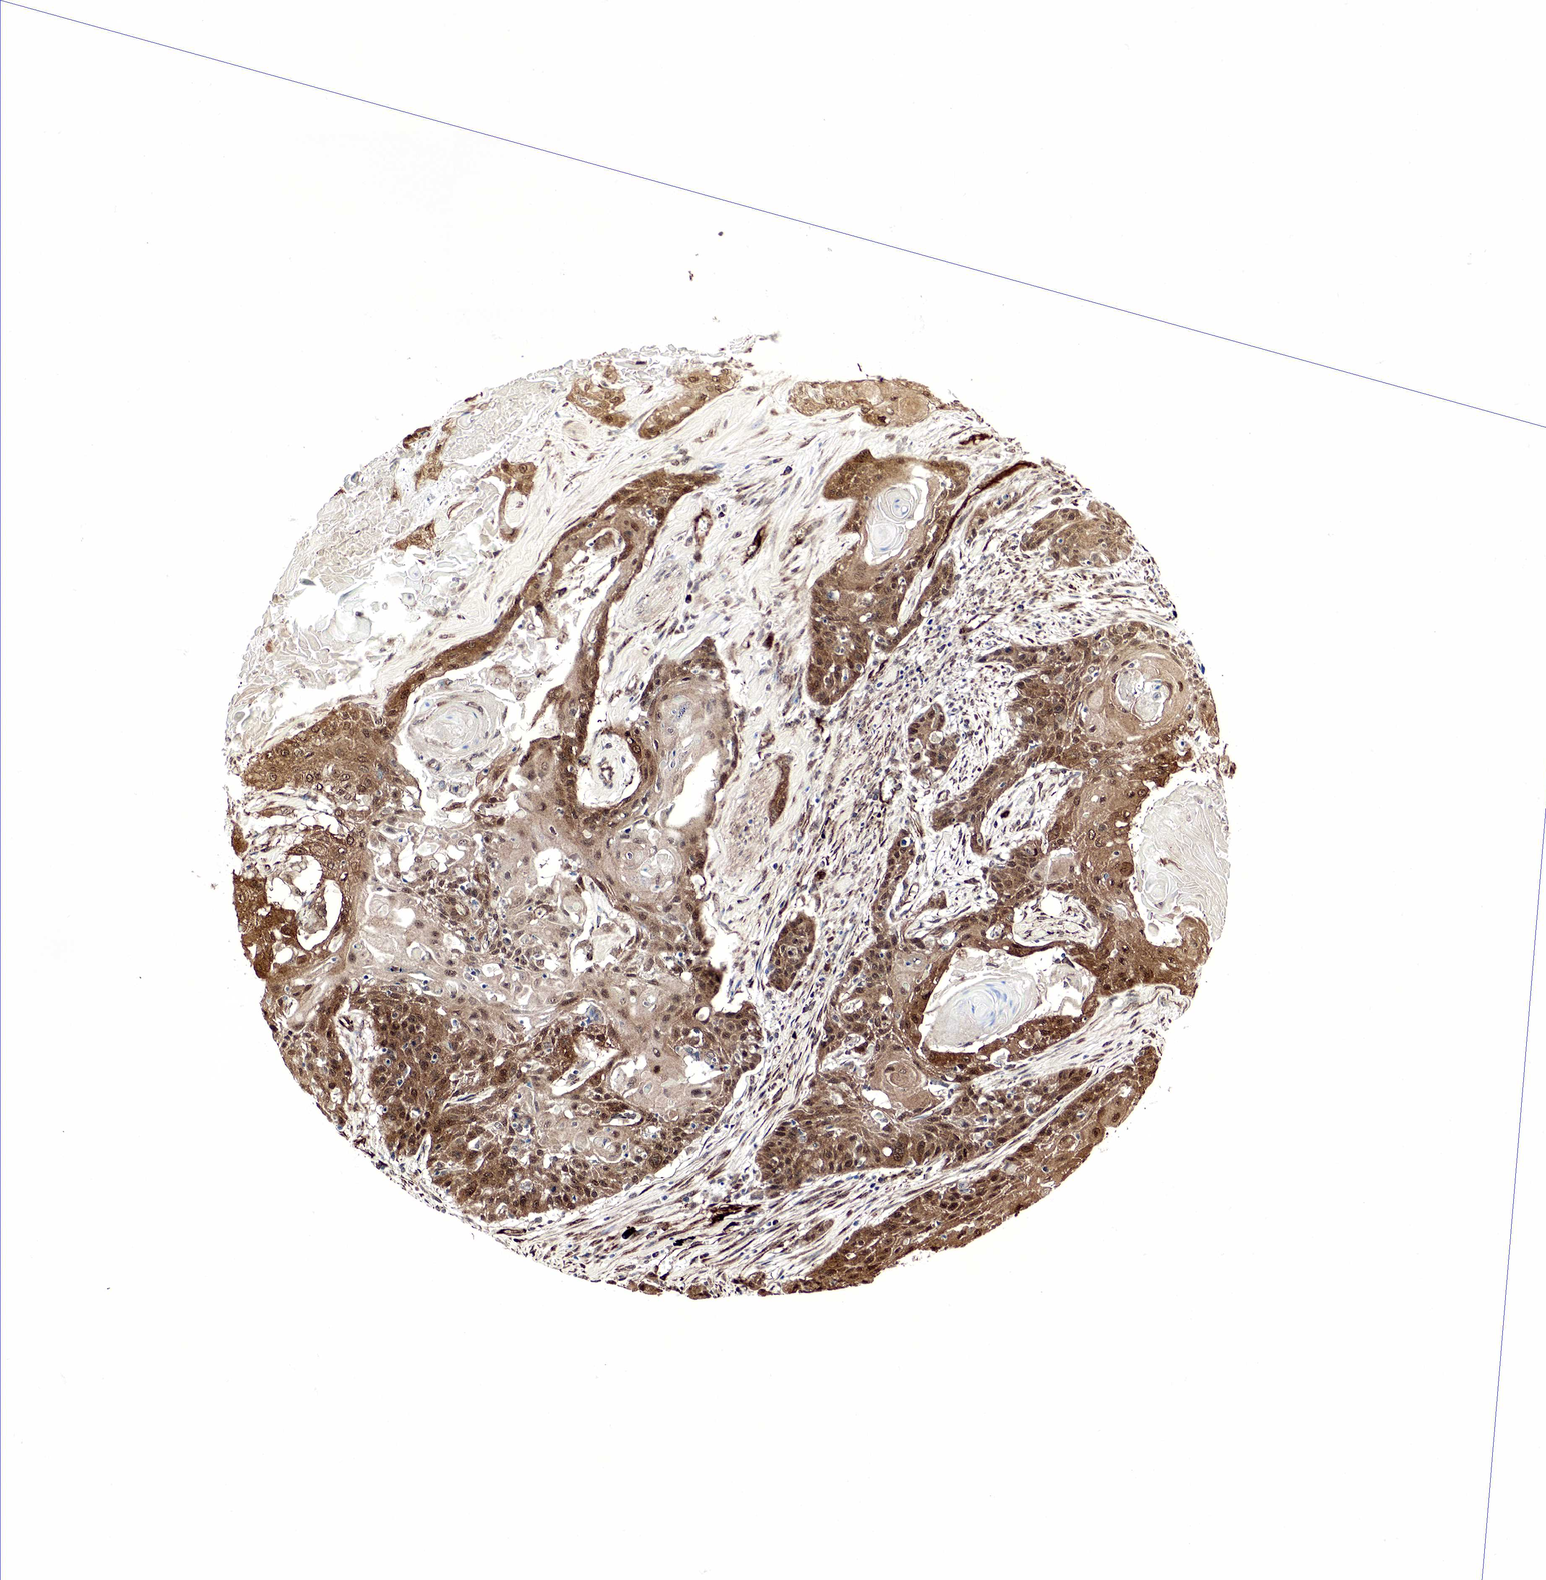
{"staining": {"intensity": "strong", "quantity": ">75%", "location": "cytoplasmic/membranous,nuclear"}, "tissue": "head and neck cancer", "cell_type": "Tumor cells", "image_type": "cancer", "snomed": [{"axis": "morphology", "description": "Squamous cell carcinoma, NOS"}, {"axis": "morphology", "description": "Squamous cell carcinoma, metastatic, NOS"}, {"axis": "topography", "description": "Lymph node"}, {"axis": "topography", "description": "Salivary gland"}, {"axis": "topography", "description": "Head-Neck"}], "caption": "Immunohistochemistry (IHC) histopathology image of neoplastic tissue: squamous cell carcinoma (head and neck) stained using IHC demonstrates high levels of strong protein expression localized specifically in the cytoplasmic/membranous and nuclear of tumor cells, appearing as a cytoplasmic/membranous and nuclear brown color.", "gene": "SPIN1", "patient": {"sex": "female", "age": 74}}